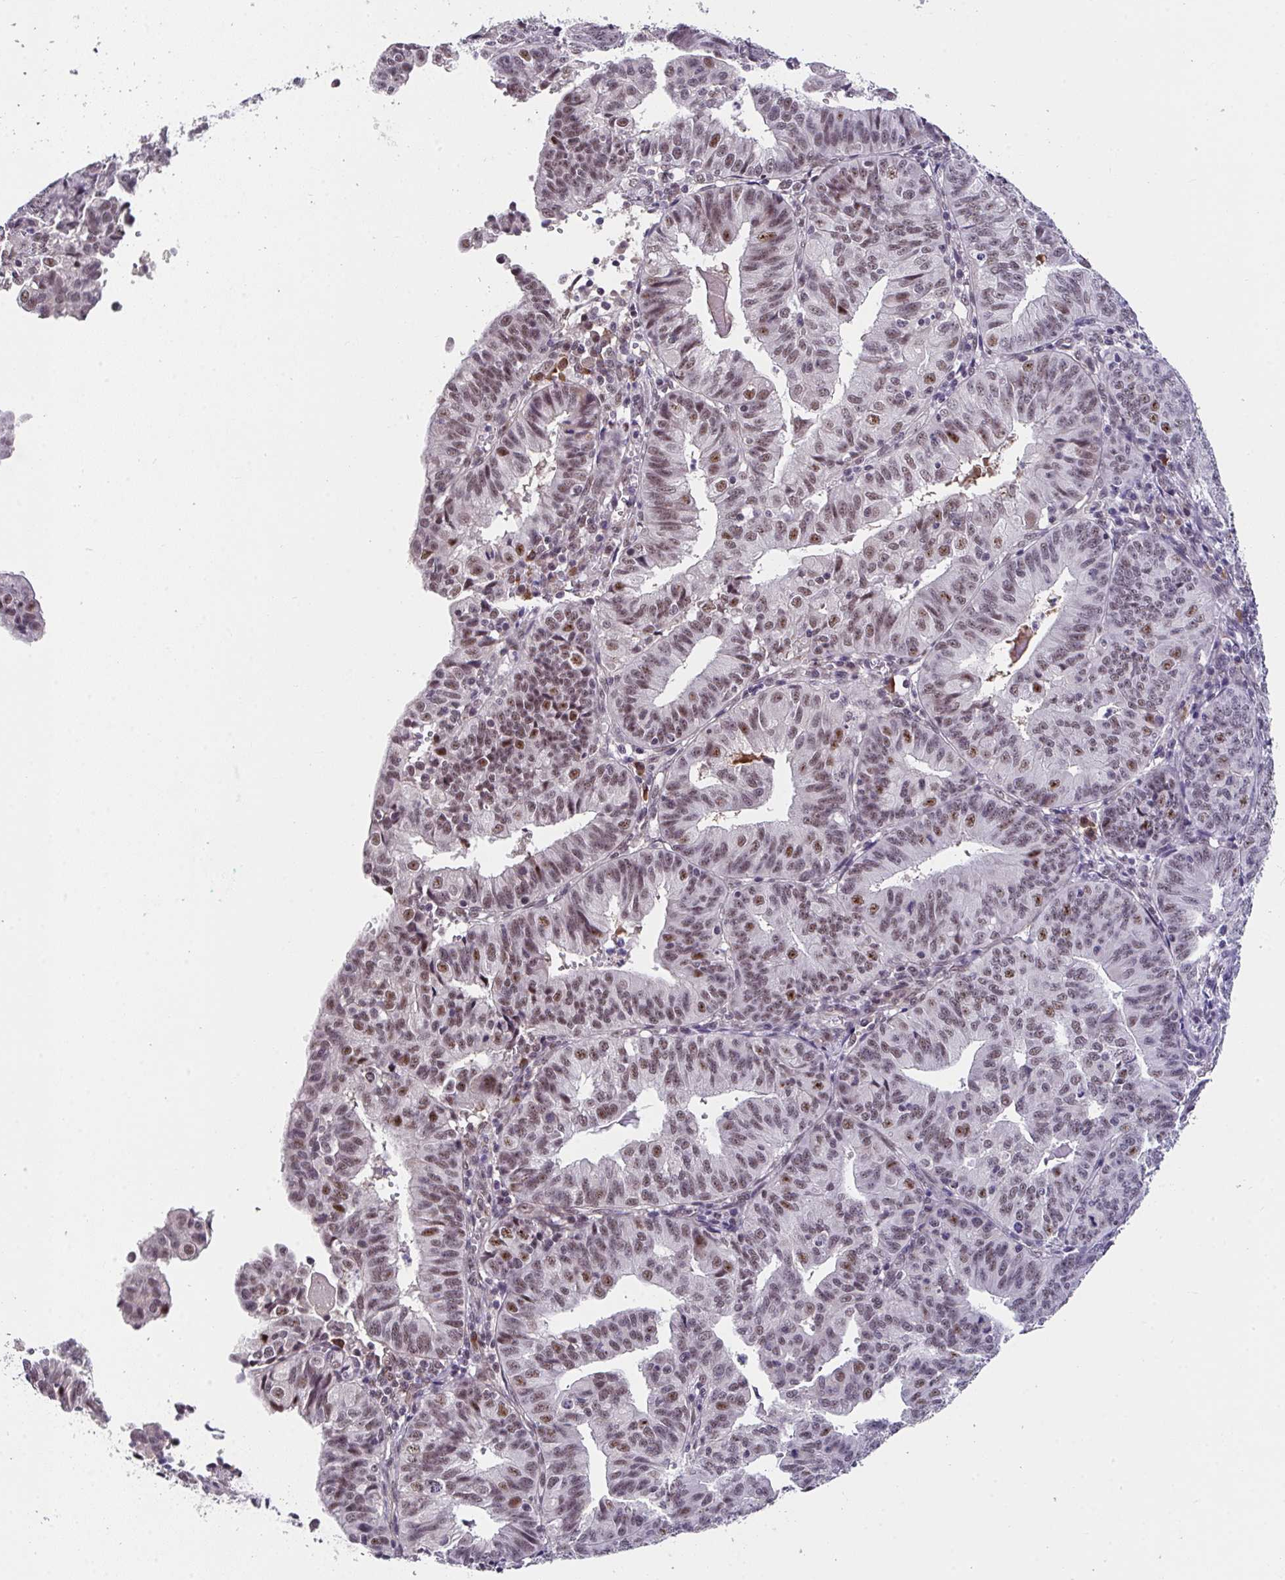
{"staining": {"intensity": "moderate", "quantity": ">75%", "location": "nuclear"}, "tissue": "endometrial cancer", "cell_type": "Tumor cells", "image_type": "cancer", "snomed": [{"axis": "morphology", "description": "Adenocarcinoma, NOS"}, {"axis": "topography", "description": "Endometrium"}], "caption": "Endometrial cancer tissue shows moderate nuclear staining in about >75% of tumor cells The staining was performed using DAB (3,3'-diaminobenzidine), with brown indicating positive protein expression. Nuclei are stained blue with hematoxylin.", "gene": "RBBP6", "patient": {"sex": "female", "age": 56}}